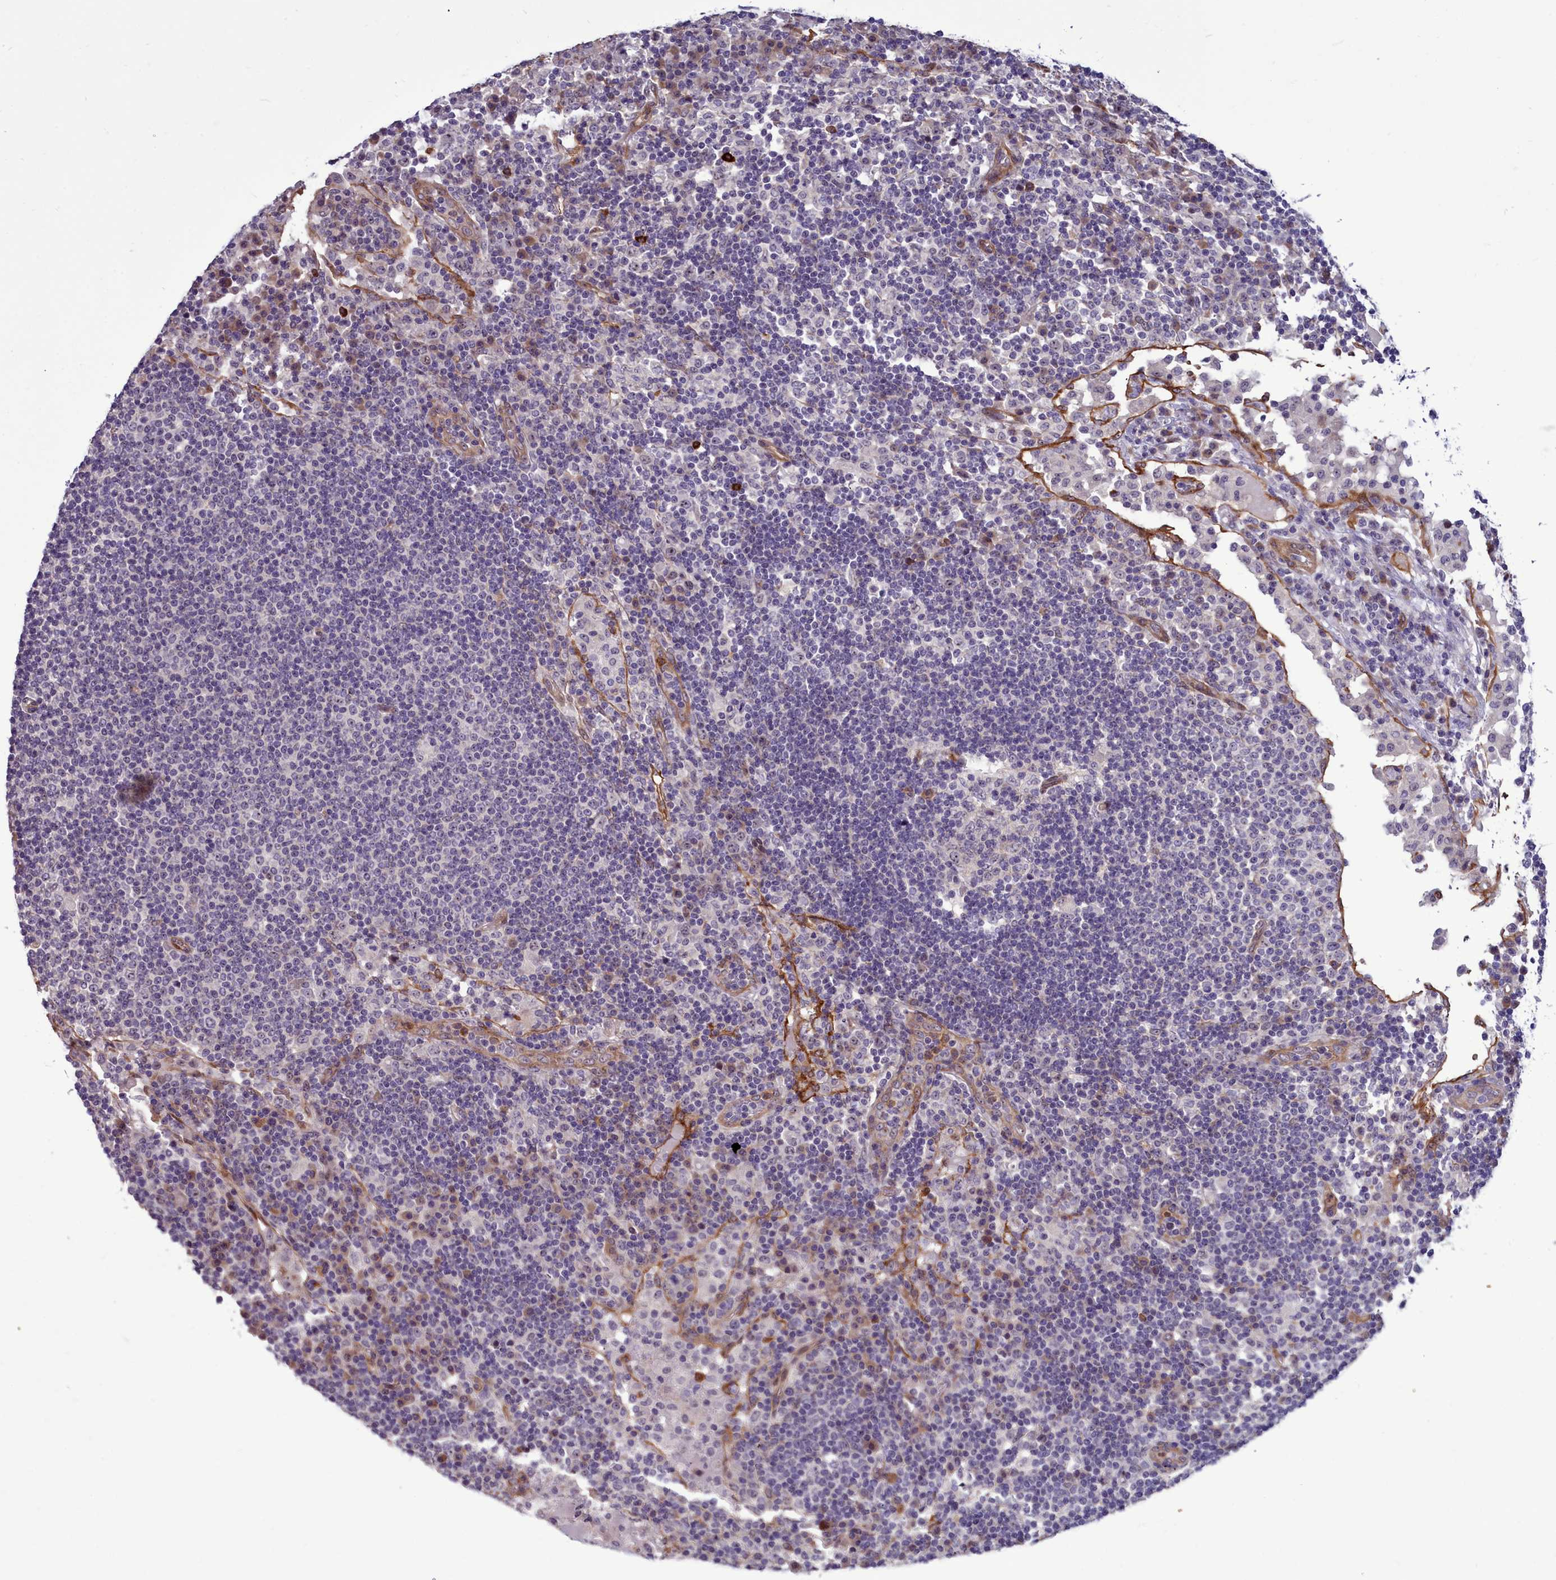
{"staining": {"intensity": "negative", "quantity": "none", "location": "none"}, "tissue": "lymph node", "cell_type": "Germinal center cells", "image_type": "normal", "snomed": [{"axis": "morphology", "description": "Normal tissue, NOS"}, {"axis": "topography", "description": "Lymph node"}], "caption": "High power microscopy micrograph of an immunohistochemistry image of normal lymph node, revealing no significant staining in germinal center cells.", "gene": "BCAR1", "patient": {"sex": "female", "age": 53}}